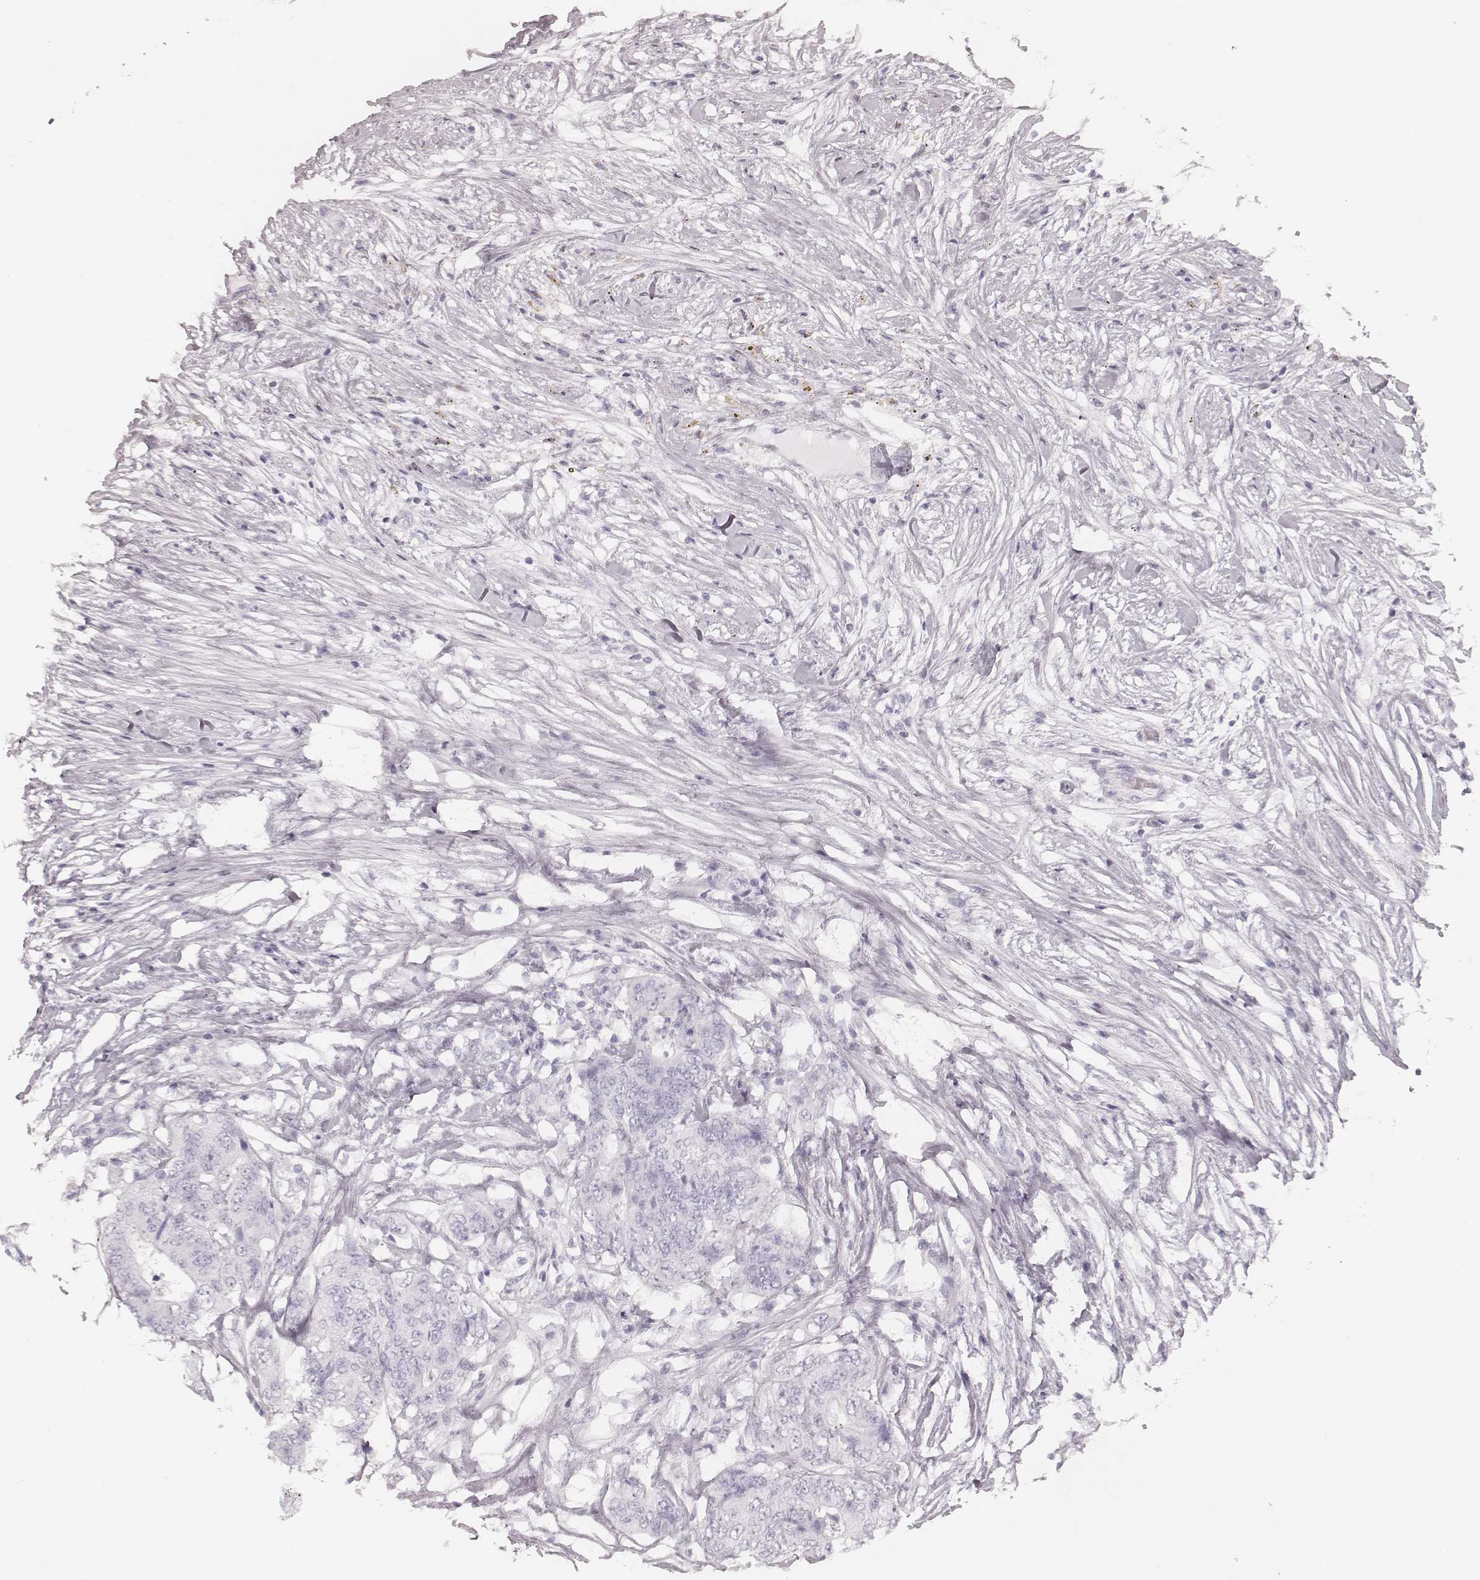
{"staining": {"intensity": "negative", "quantity": "none", "location": "none"}, "tissue": "colorectal cancer", "cell_type": "Tumor cells", "image_type": "cancer", "snomed": [{"axis": "morphology", "description": "Adenocarcinoma, NOS"}, {"axis": "topography", "description": "Colon"}], "caption": "An image of colorectal adenocarcinoma stained for a protein exhibits no brown staining in tumor cells.", "gene": "MSX1", "patient": {"sex": "female", "age": 48}}